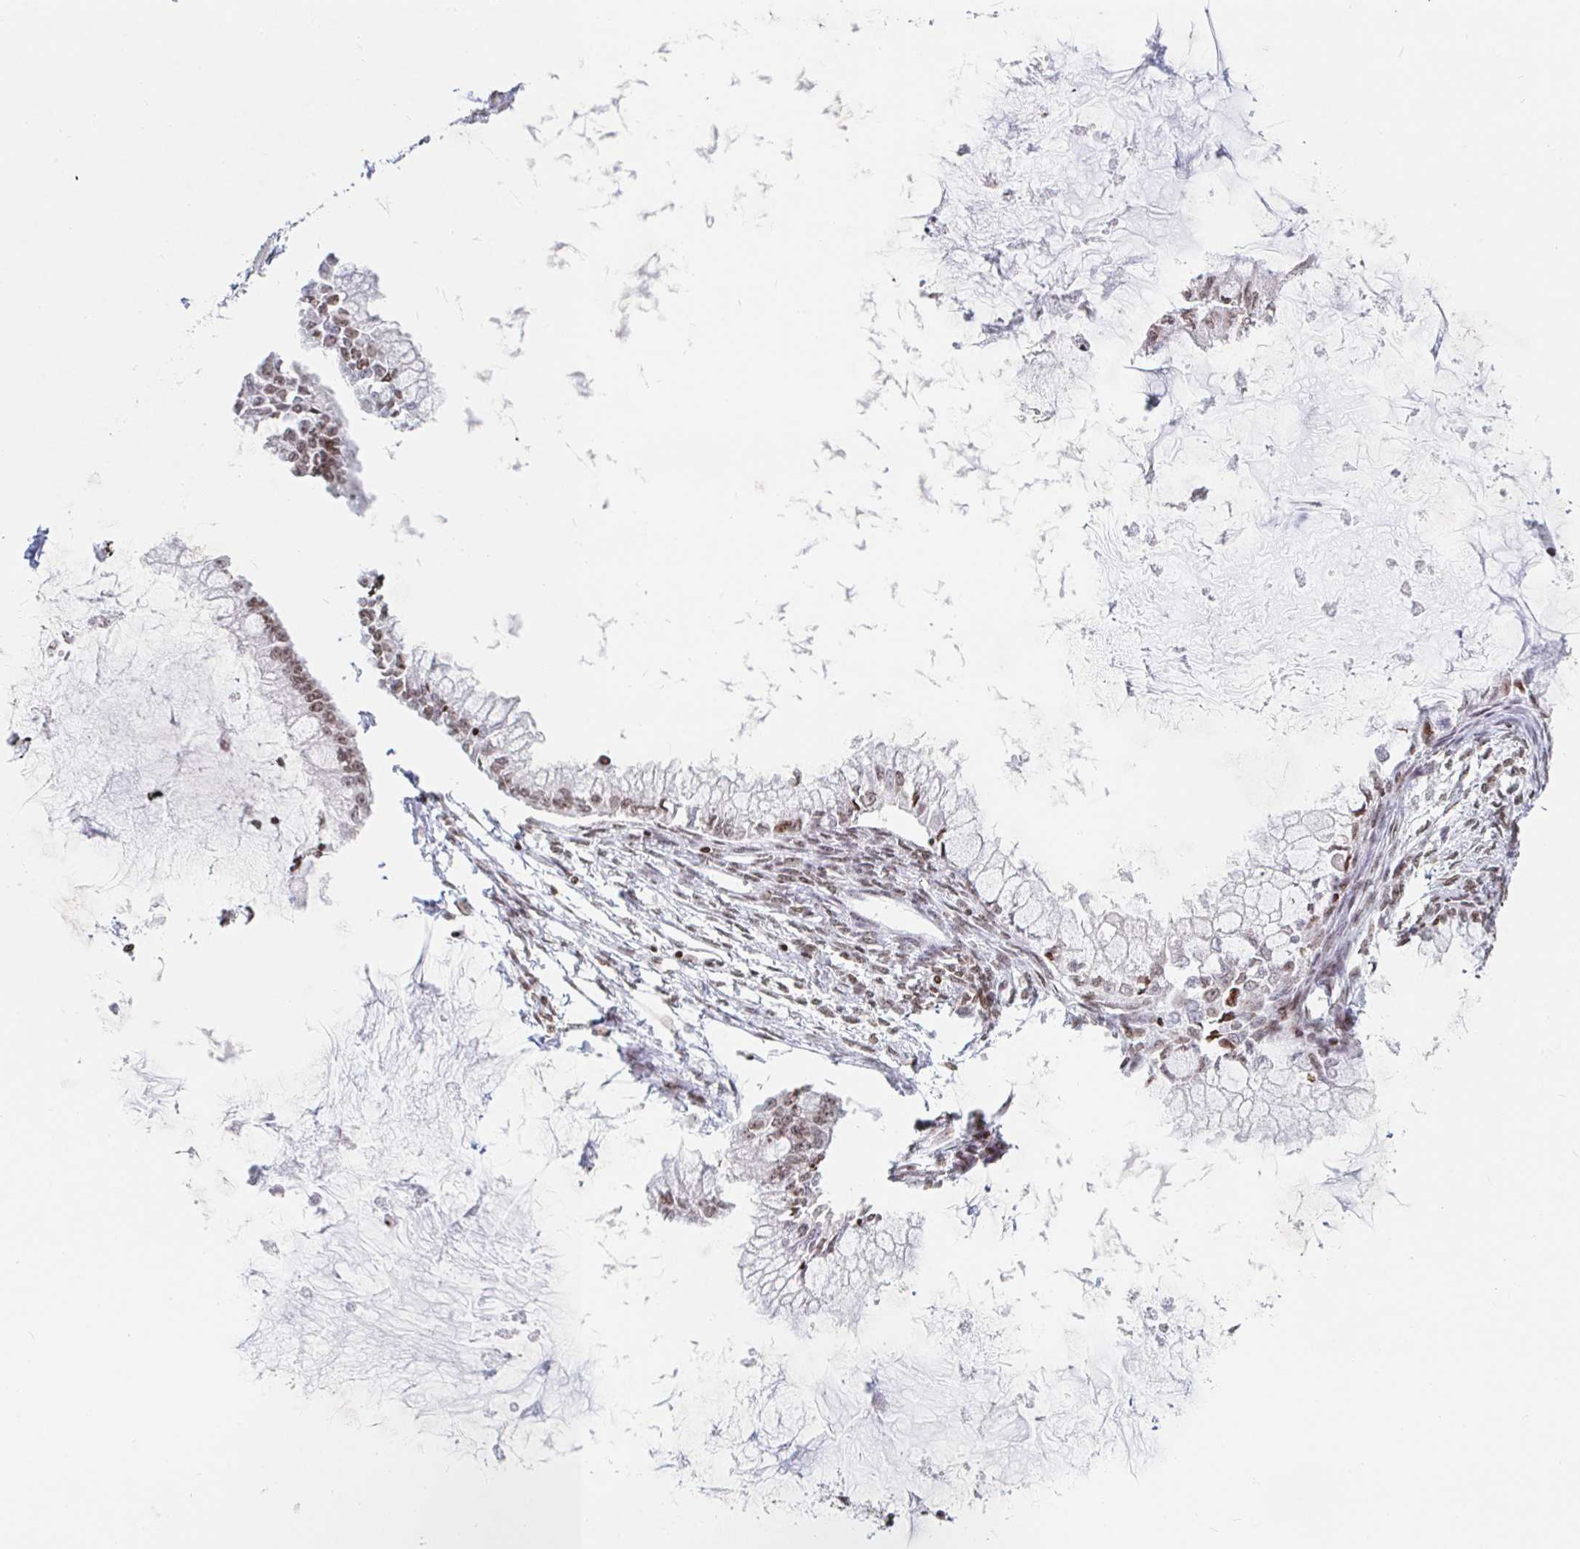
{"staining": {"intensity": "moderate", "quantity": ">75%", "location": "nuclear"}, "tissue": "ovarian cancer", "cell_type": "Tumor cells", "image_type": "cancer", "snomed": [{"axis": "morphology", "description": "Cystadenocarcinoma, mucinous, NOS"}, {"axis": "topography", "description": "Ovary"}], "caption": "A micrograph of human ovarian mucinous cystadenocarcinoma stained for a protein exhibits moderate nuclear brown staining in tumor cells. Immunohistochemistry (ihc) stains the protein in brown and the nuclei are stained blue.", "gene": "HOXC10", "patient": {"sex": "female", "age": 34}}